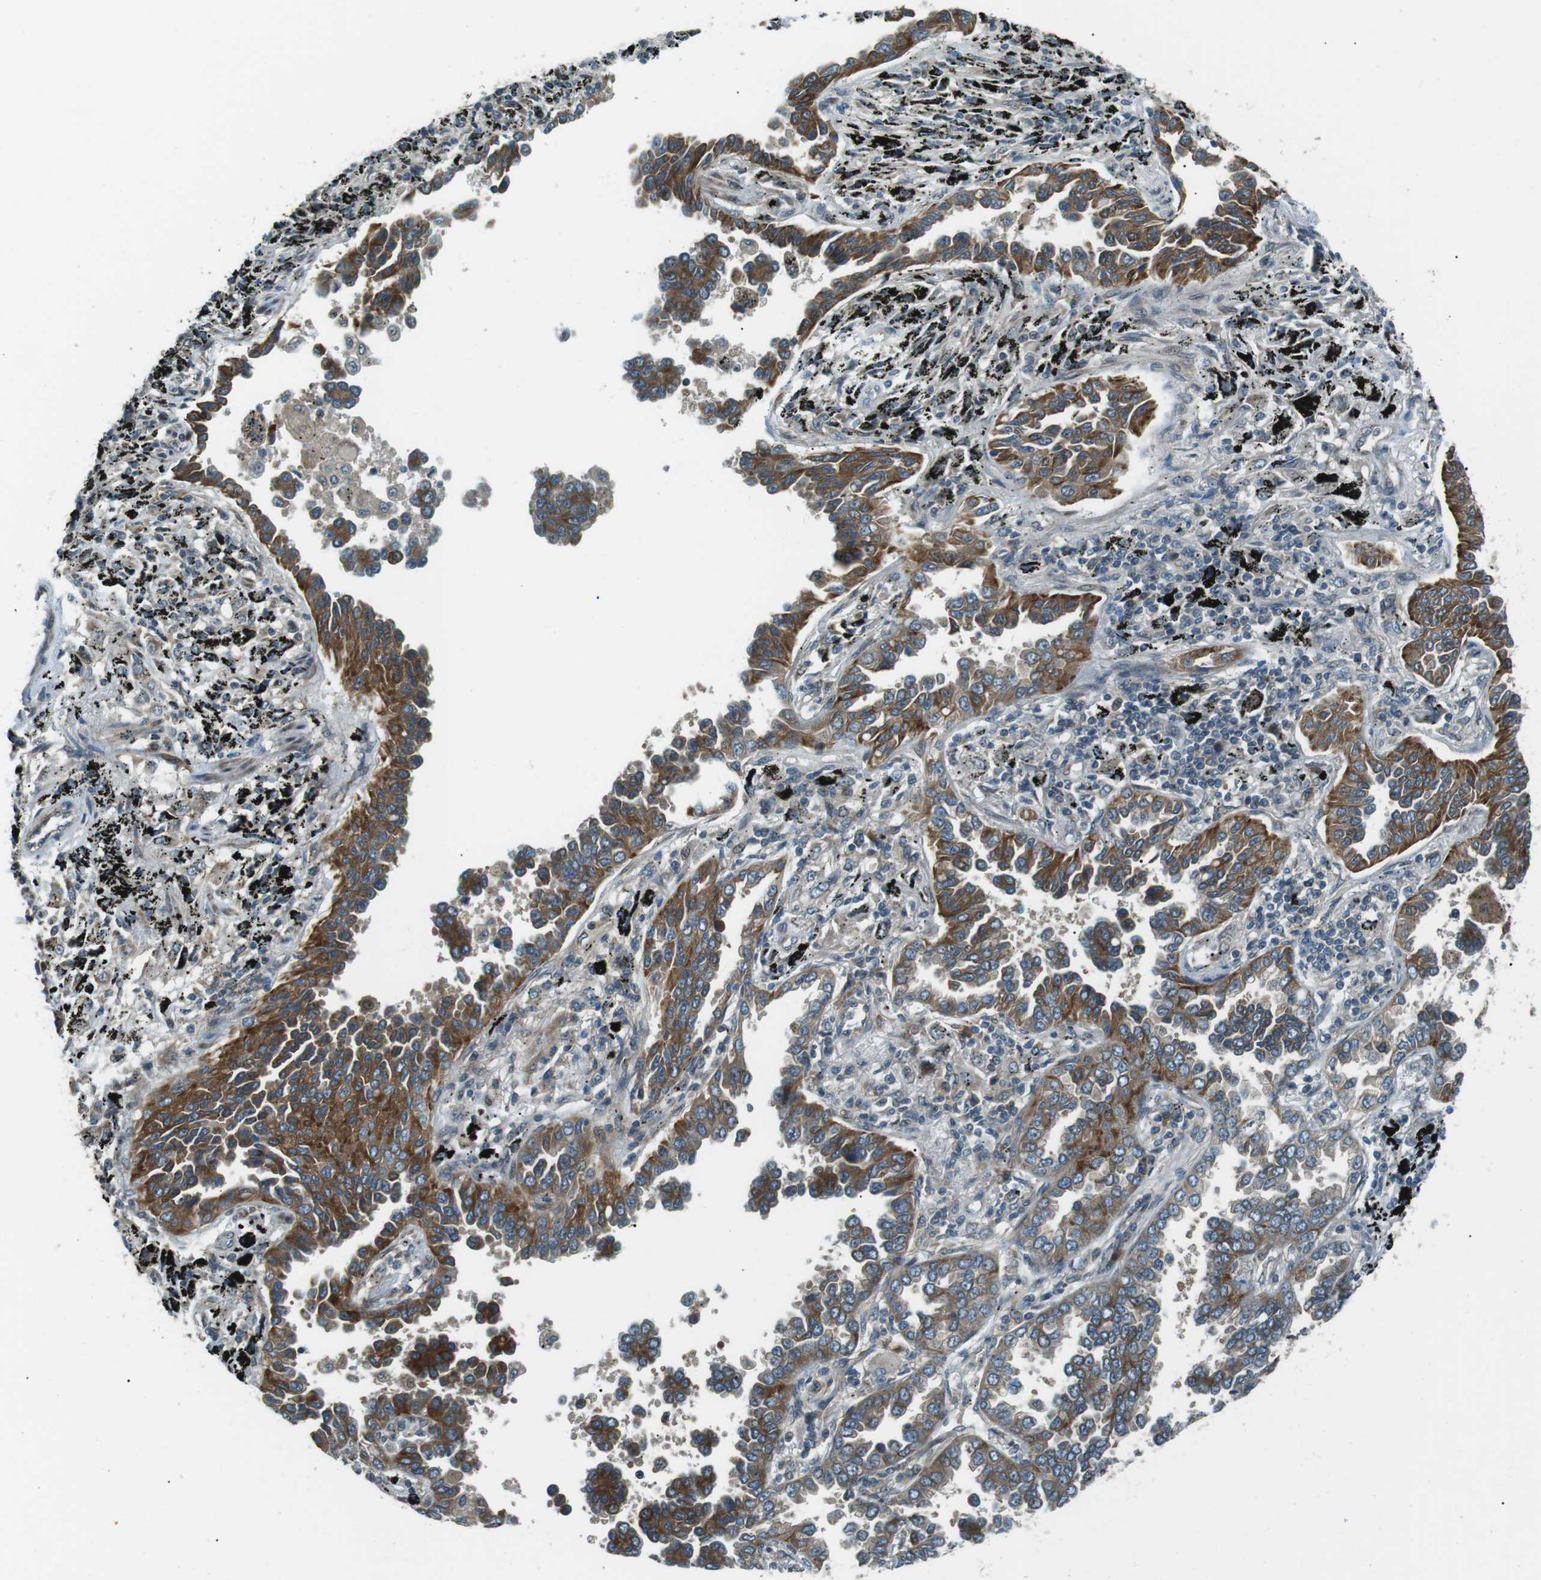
{"staining": {"intensity": "moderate", "quantity": ">75%", "location": "cytoplasmic/membranous"}, "tissue": "lung cancer", "cell_type": "Tumor cells", "image_type": "cancer", "snomed": [{"axis": "morphology", "description": "Normal tissue, NOS"}, {"axis": "morphology", "description": "Adenocarcinoma, NOS"}, {"axis": "topography", "description": "Lung"}], "caption": "Immunohistochemistry (IHC) (DAB (3,3'-diaminobenzidine)) staining of human lung adenocarcinoma displays moderate cytoplasmic/membranous protein expression in approximately >75% of tumor cells. (Brightfield microscopy of DAB IHC at high magnification).", "gene": "TMEM74", "patient": {"sex": "male", "age": 59}}